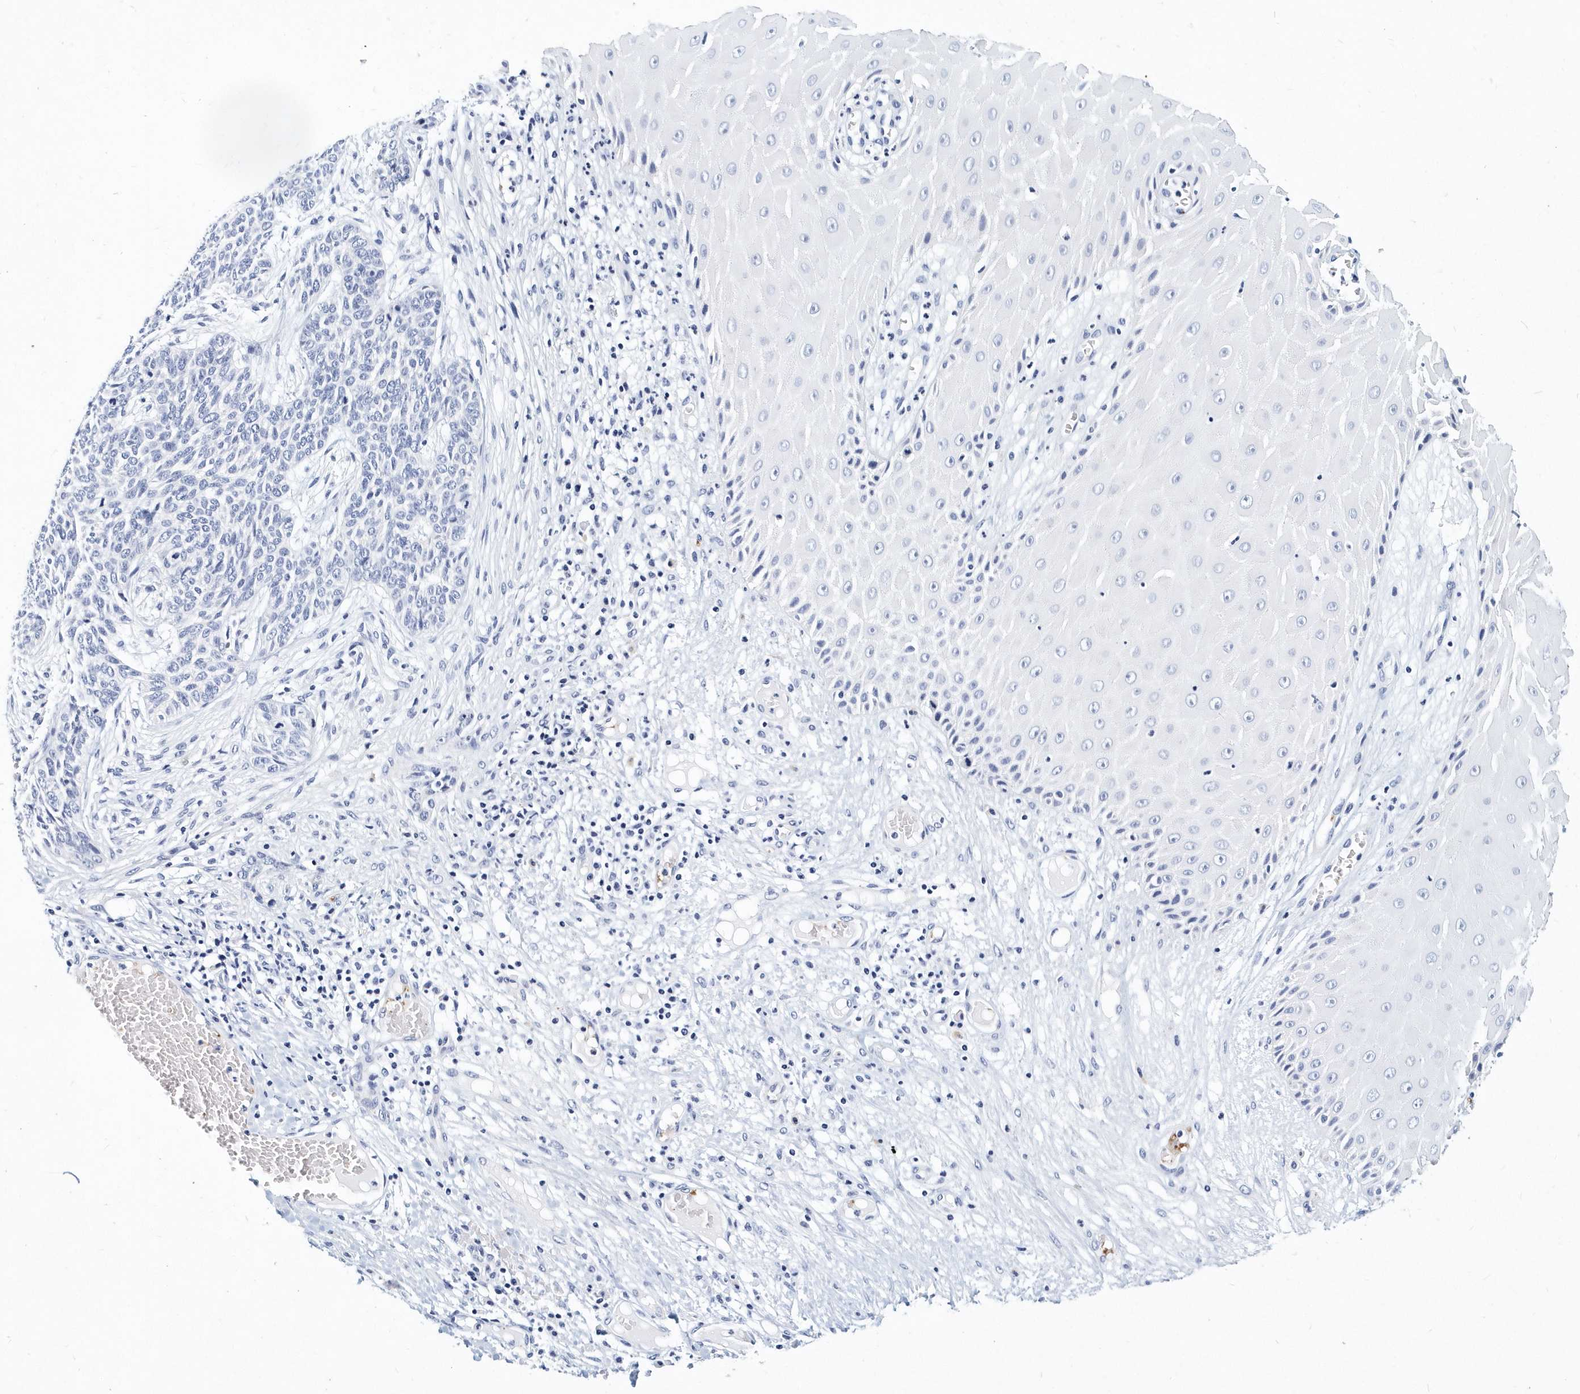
{"staining": {"intensity": "negative", "quantity": "none", "location": "none"}, "tissue": "skin cancer", "cell_type": "Tumor cells", "image_type": "cancer", "snomed": [{"axis": "morphology", "description": "Normal tissue, NOS"}, {"axis": "morphology", "description": "Basal cell carcinoma"}, {"axis": "topography", "description": "Skin"}], "caption": "DAB immunohistochemical staining of human skin basal cell carcinoma demonstrates no significant positivity in tumor cells.", "gene": "ITGA2B", "patient": {"sex": "male", "age": 64}}